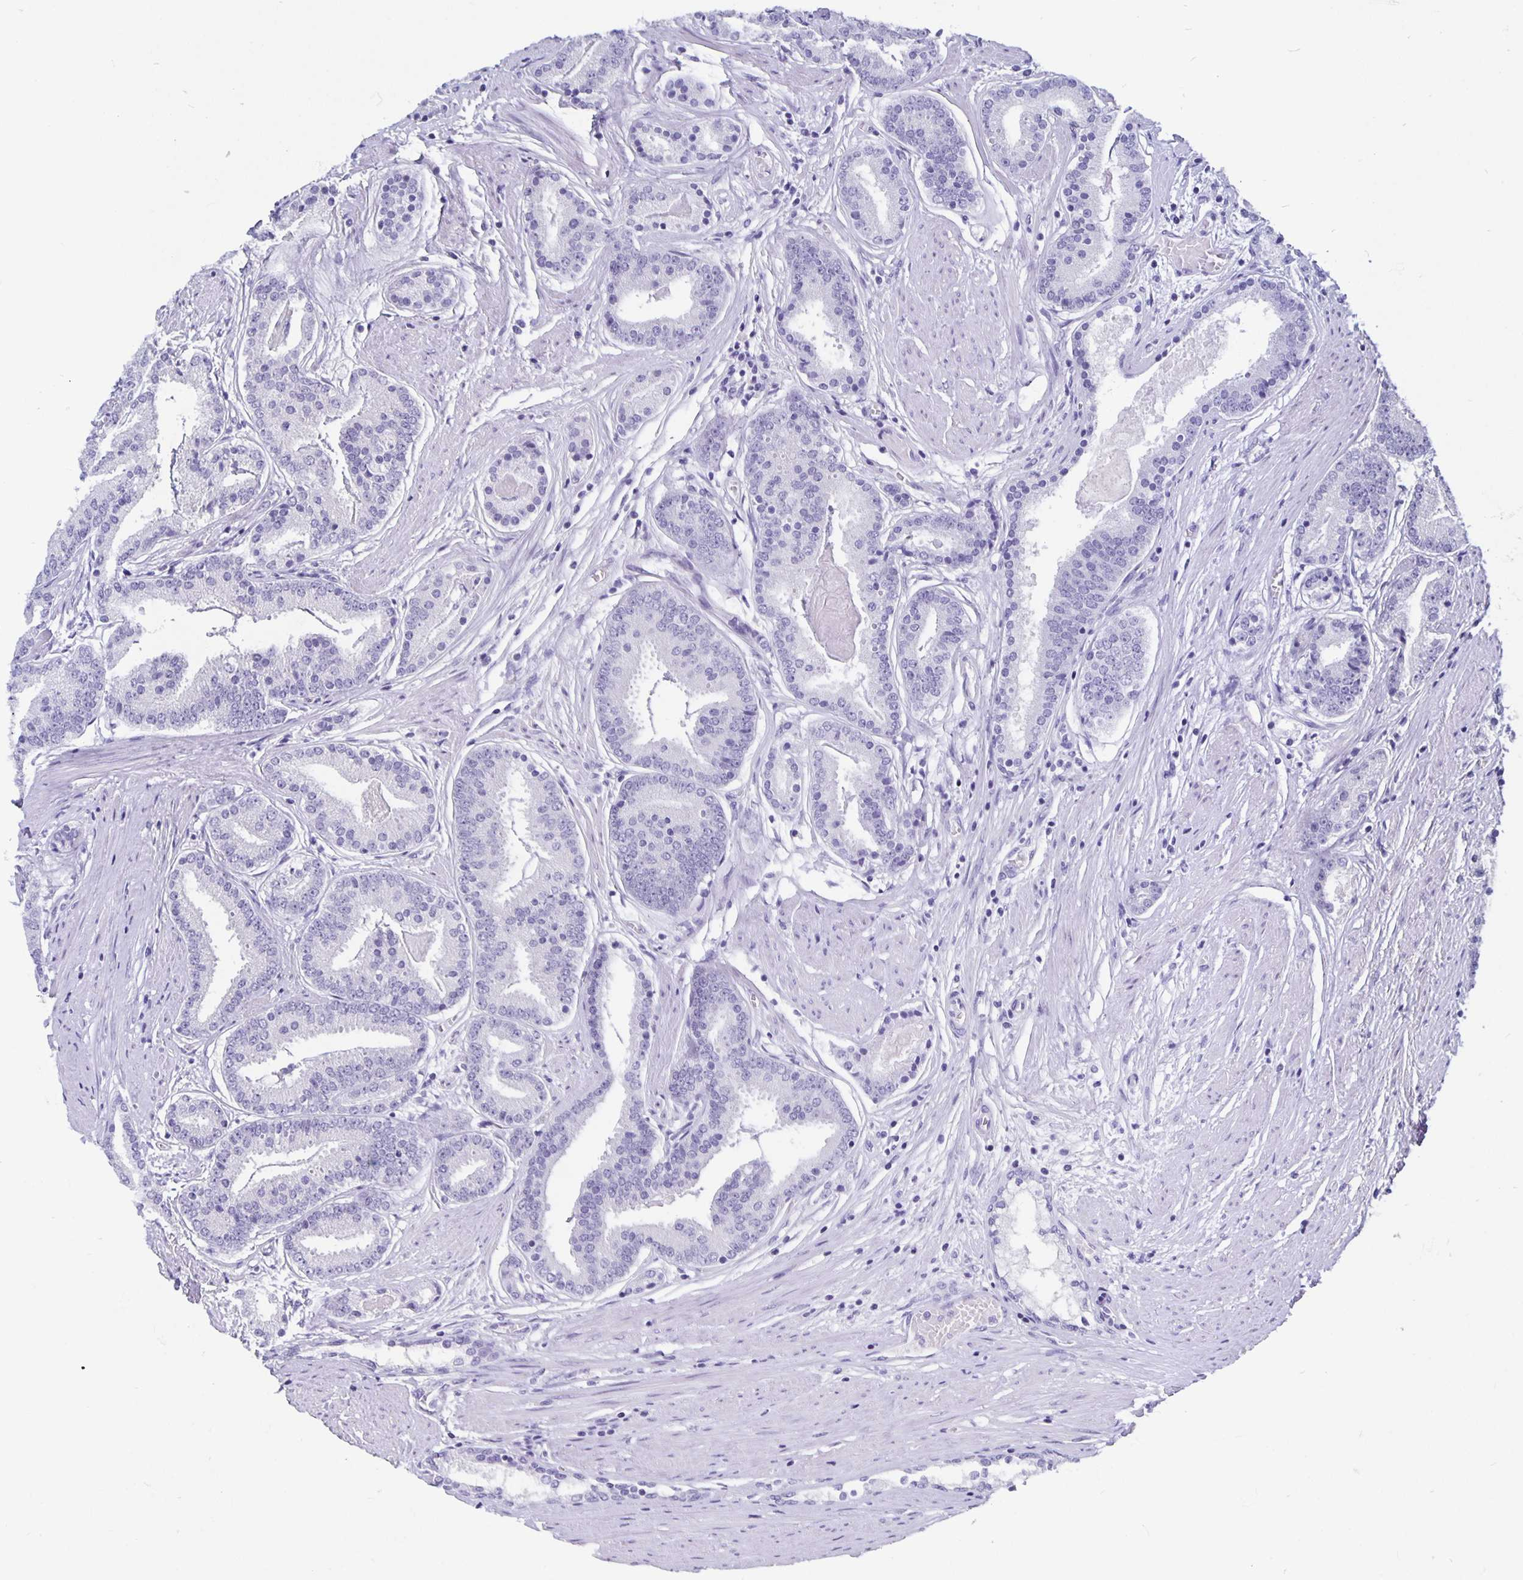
{"staining": {"intensity": "negative", "quantity": "none", "location": "none"}, "tissue": "prostate cancer", "cell_type": "Tumor cells", "image_type": "cancer", "snomed": [{"axis": "morphology", "description": "Adenocarcinoma, High grade"}, {"axis": "topography", "description": "Prostate"}], "caption": "A micrograph of human prostate high-grade adenocarcinoma is negative for staining in tumor cells.", "gene": "ODF3B", "patient": {"sex": "male", "age": 63}}